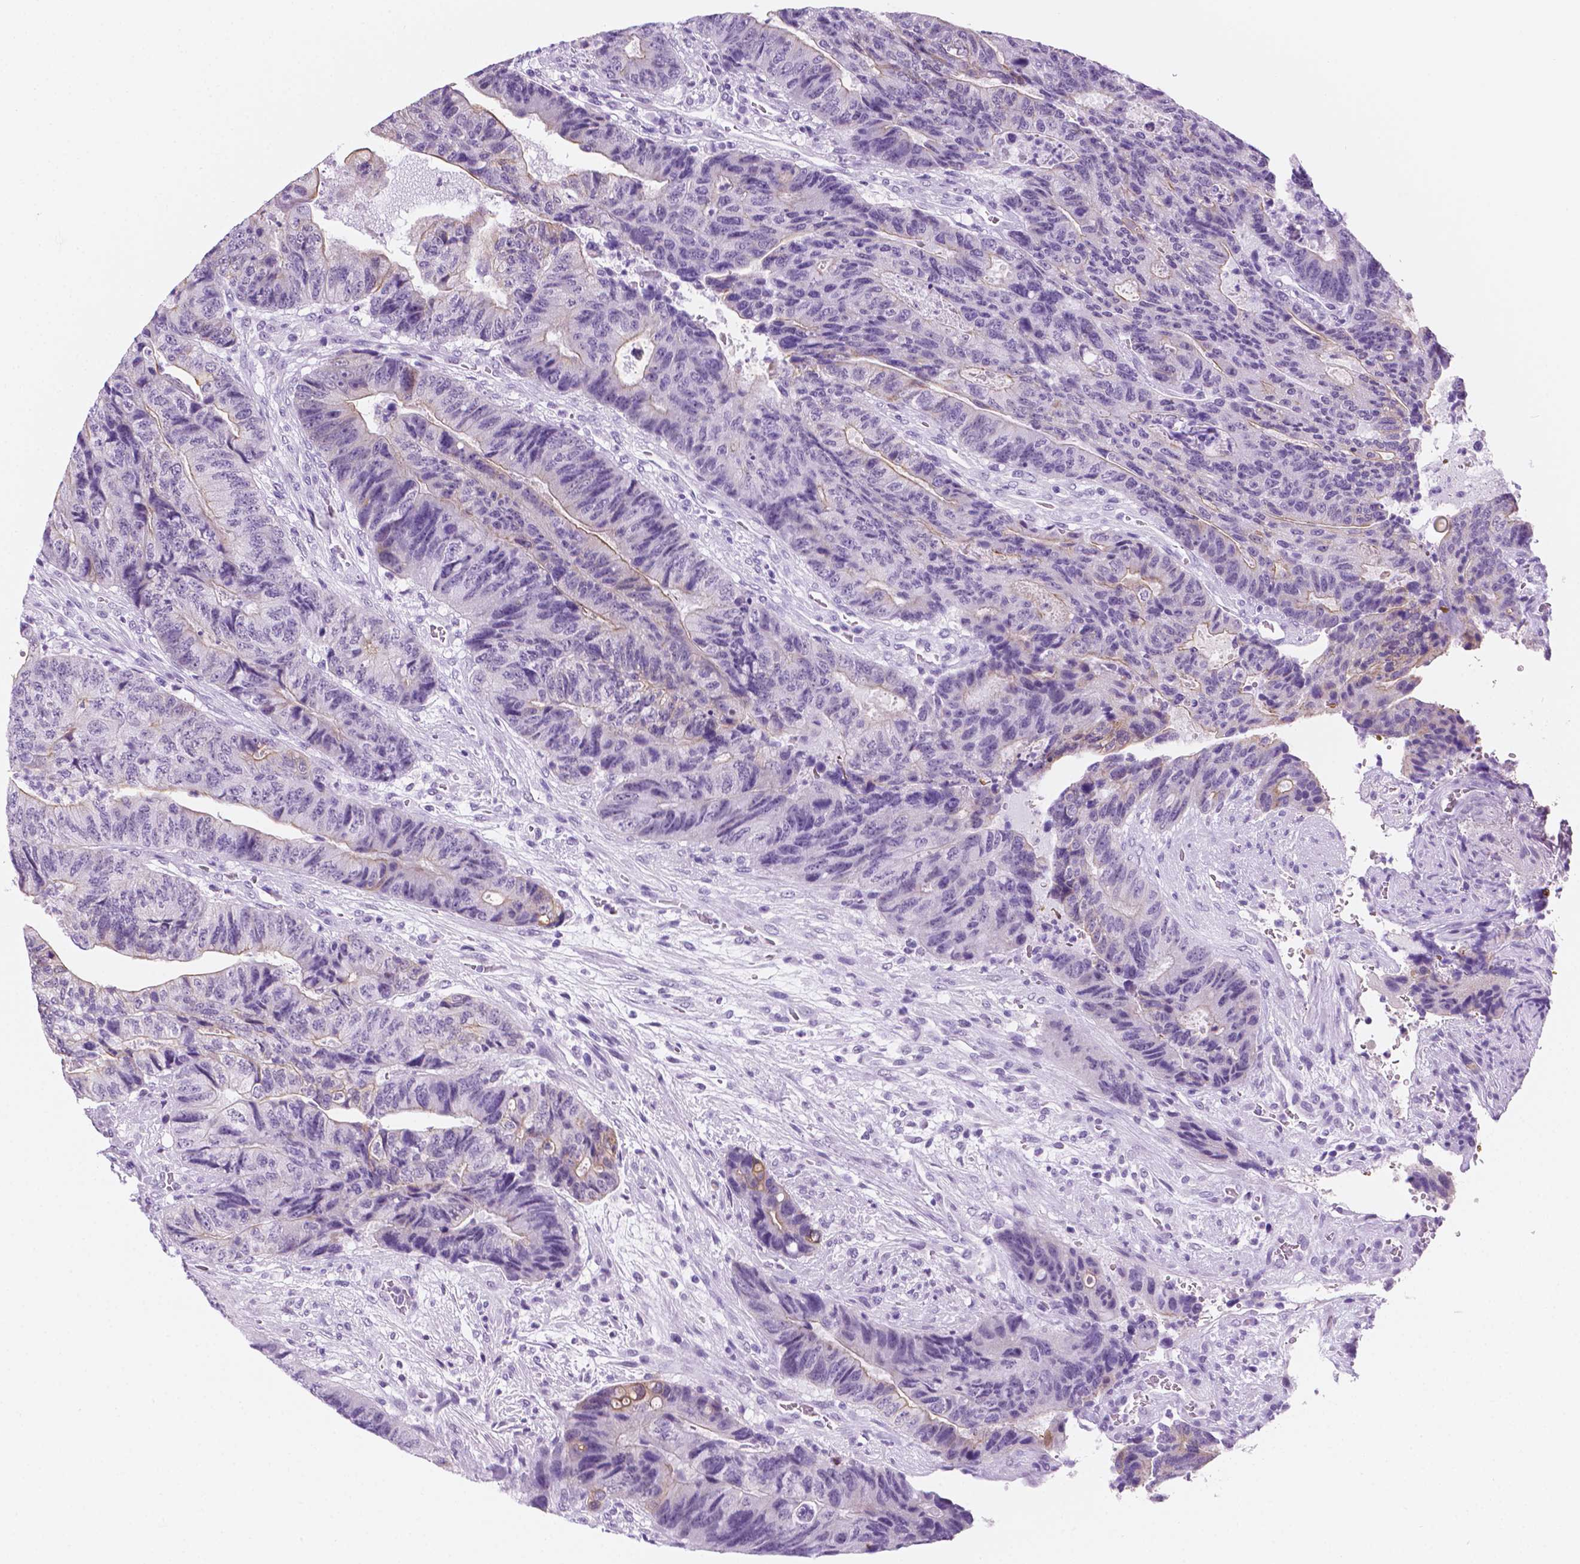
{"staining": {"intensity": "weak", "quantity": "<25%", "location": "cytoplasmic/membranous"}, "tissue": "colorectal cancer", "cell_type": "Tumor cells", "image_type": "cancer", "snomed": [{"axis": "morphology", "description": "Normal tissue, NOS"}, {"axis": "morphology", "description": "Adenocarcinoma, NOS"}, {"axis": "topography", "description": "Colon"}], "caption": "Micrograph shows no protein staining in tumor cells of adenocarcinoma (colorectal) tissue. (Brightfield microscopy of DAB immunohistochemistry (IHC) at high magnification).", "gene": "PPL", "patient": {"sex": "female", "age": 48}}